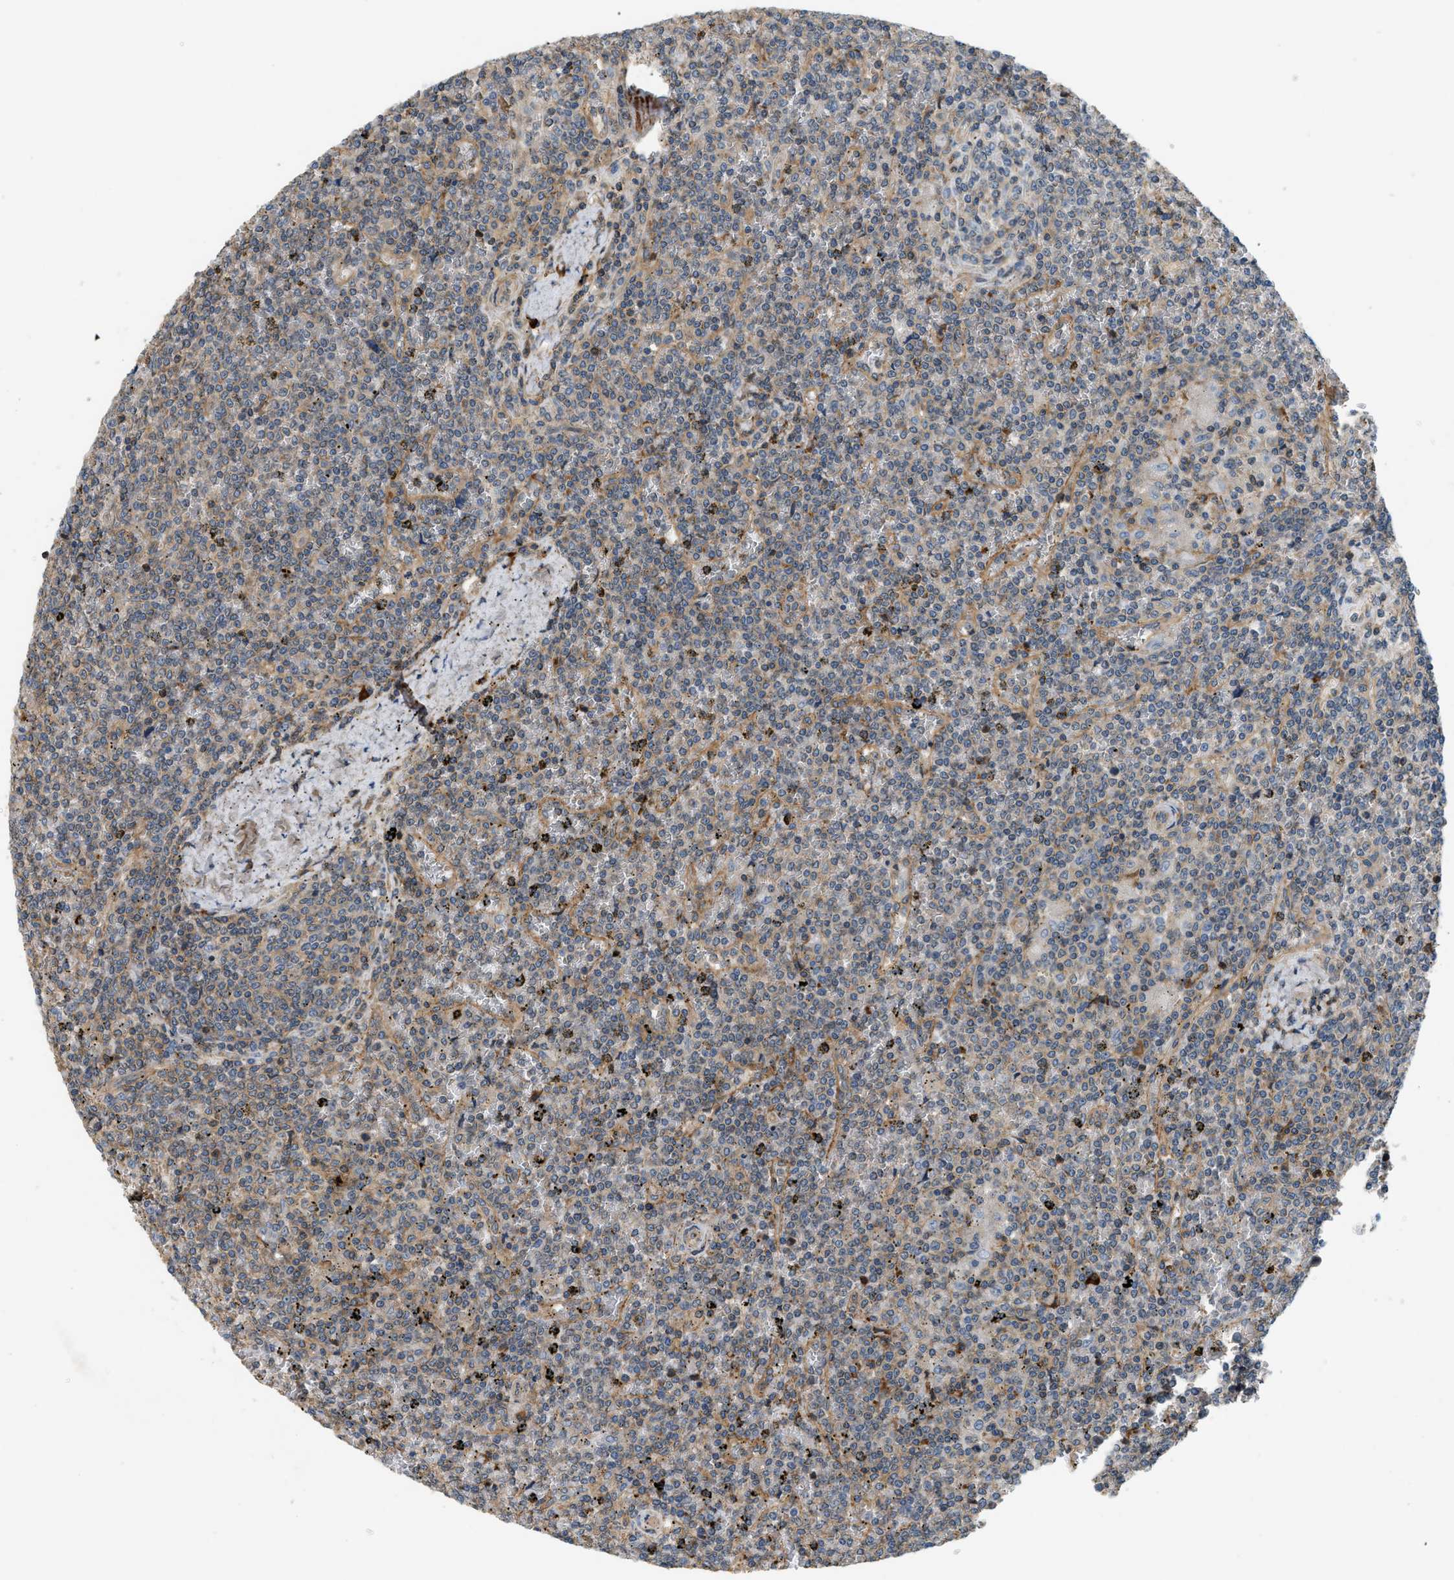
{"staining": {"intensity": "negative", "quantity": "none", "location": "none"}, "tissue": "lymphoma", "cell_type": "Tumor cells", "image_type": "cancer", "snomed": [{"axis": "morphology", "description": "Malignant lymphoma, non-Hodgkin's type, Low grade"}, {"axis": "topography", "description": "Spleen"}], "caption": "Lymphoma was stained to show a protein in brown. There is no significant positivity in tumor cells.", "gene": "BTN3A2", "patient": {"sex": "female", "age": 19}}